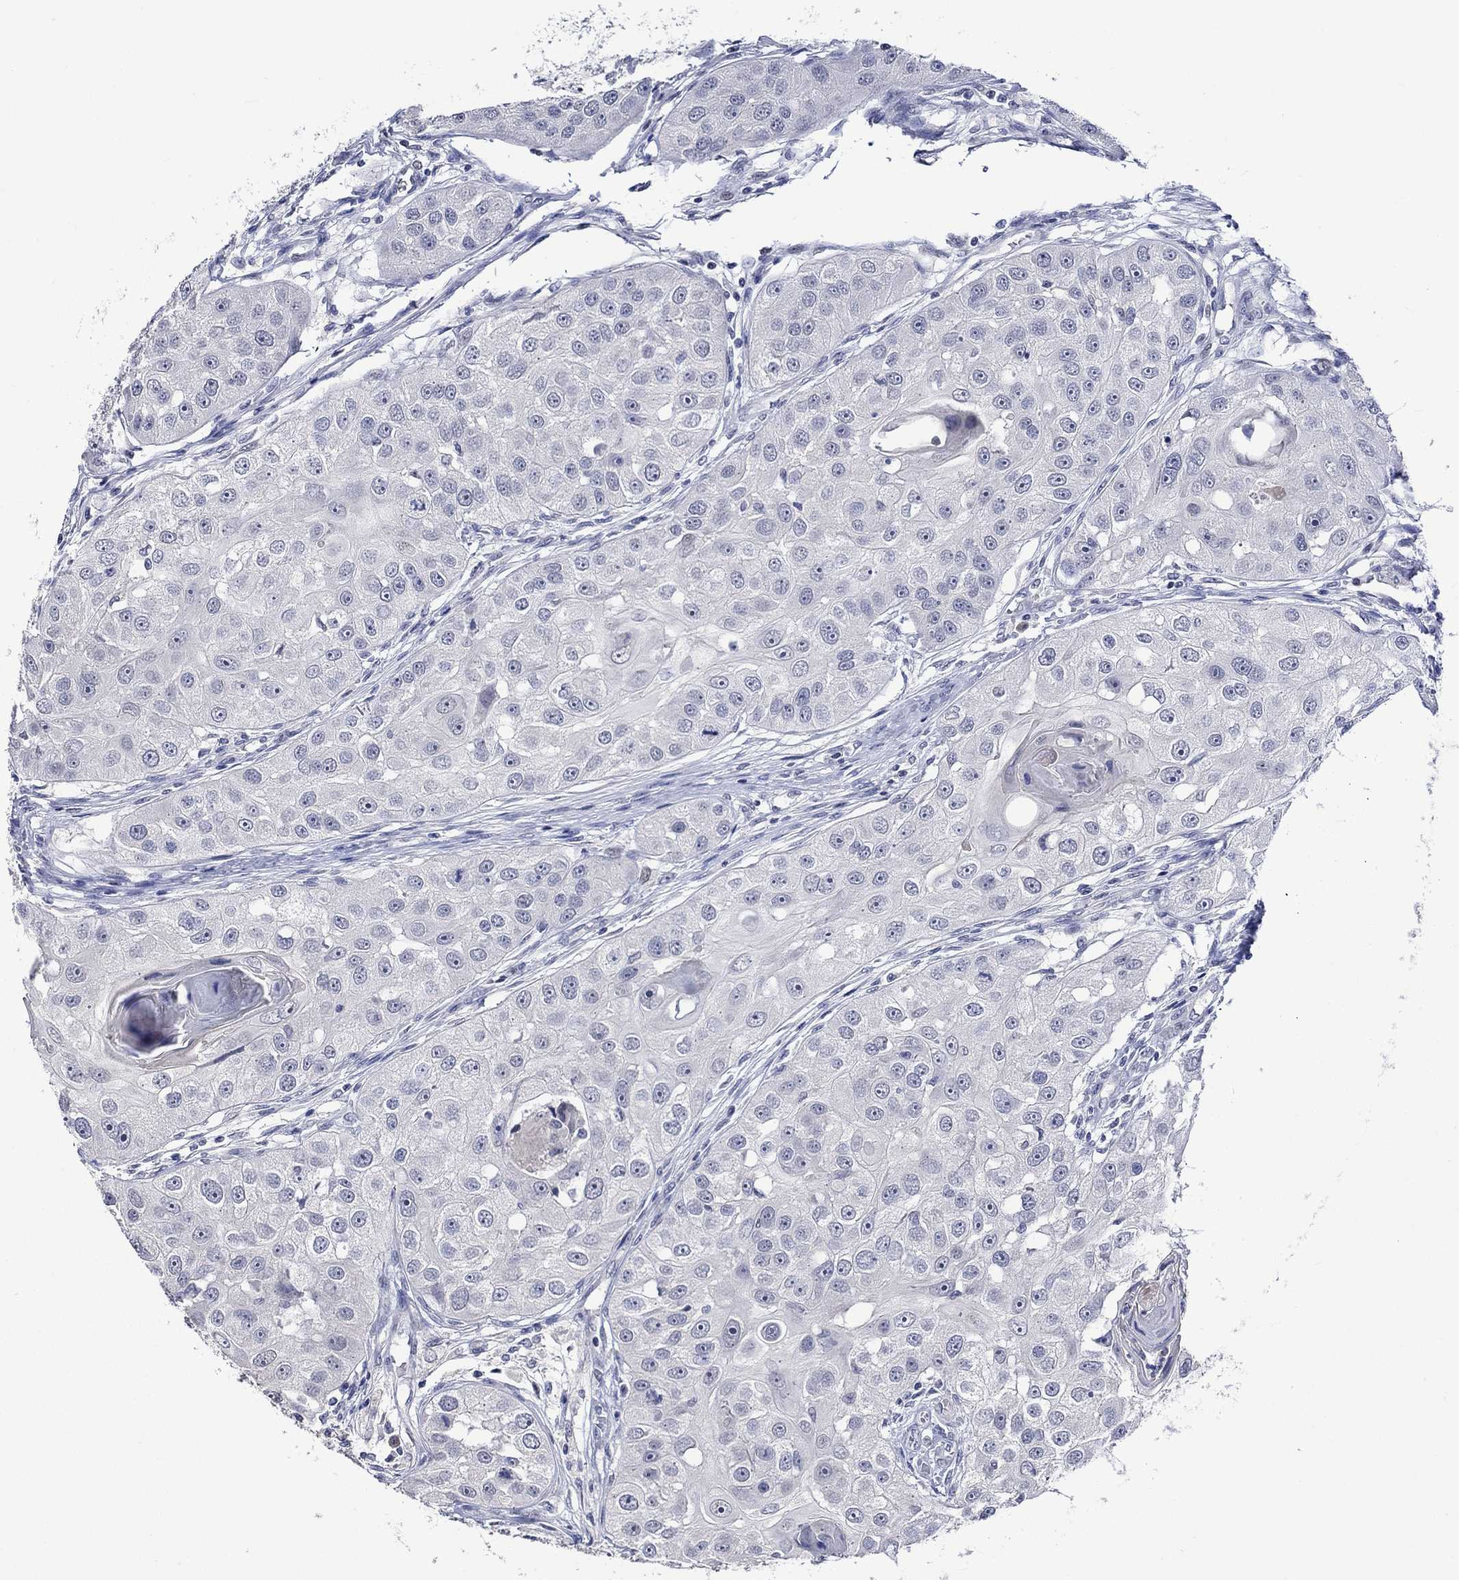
{"staining": {"intensity": "negative", "quantity": "none", "location": "none"}, "tissue": "head and neck cancer", "cell_type": "Tumor cells", "image_type": "cancer", "snomed": [{"axis": "morphology", "description": "Normal tissue, NOS"}, {"axis": "morphology", "description": "Squamous cell carcinoma, NOS"}, {"axis": "topography", "description": "Skeletal muscle"}, {"axis": "topography", "description": "Head-Neck"}], "caption": "Tumor cells show no significant protein staining in head and neck cancer (squamous cell carcinoma).", "gene": "CRYAB", "patient": {"sex": "male", "age": 51}}